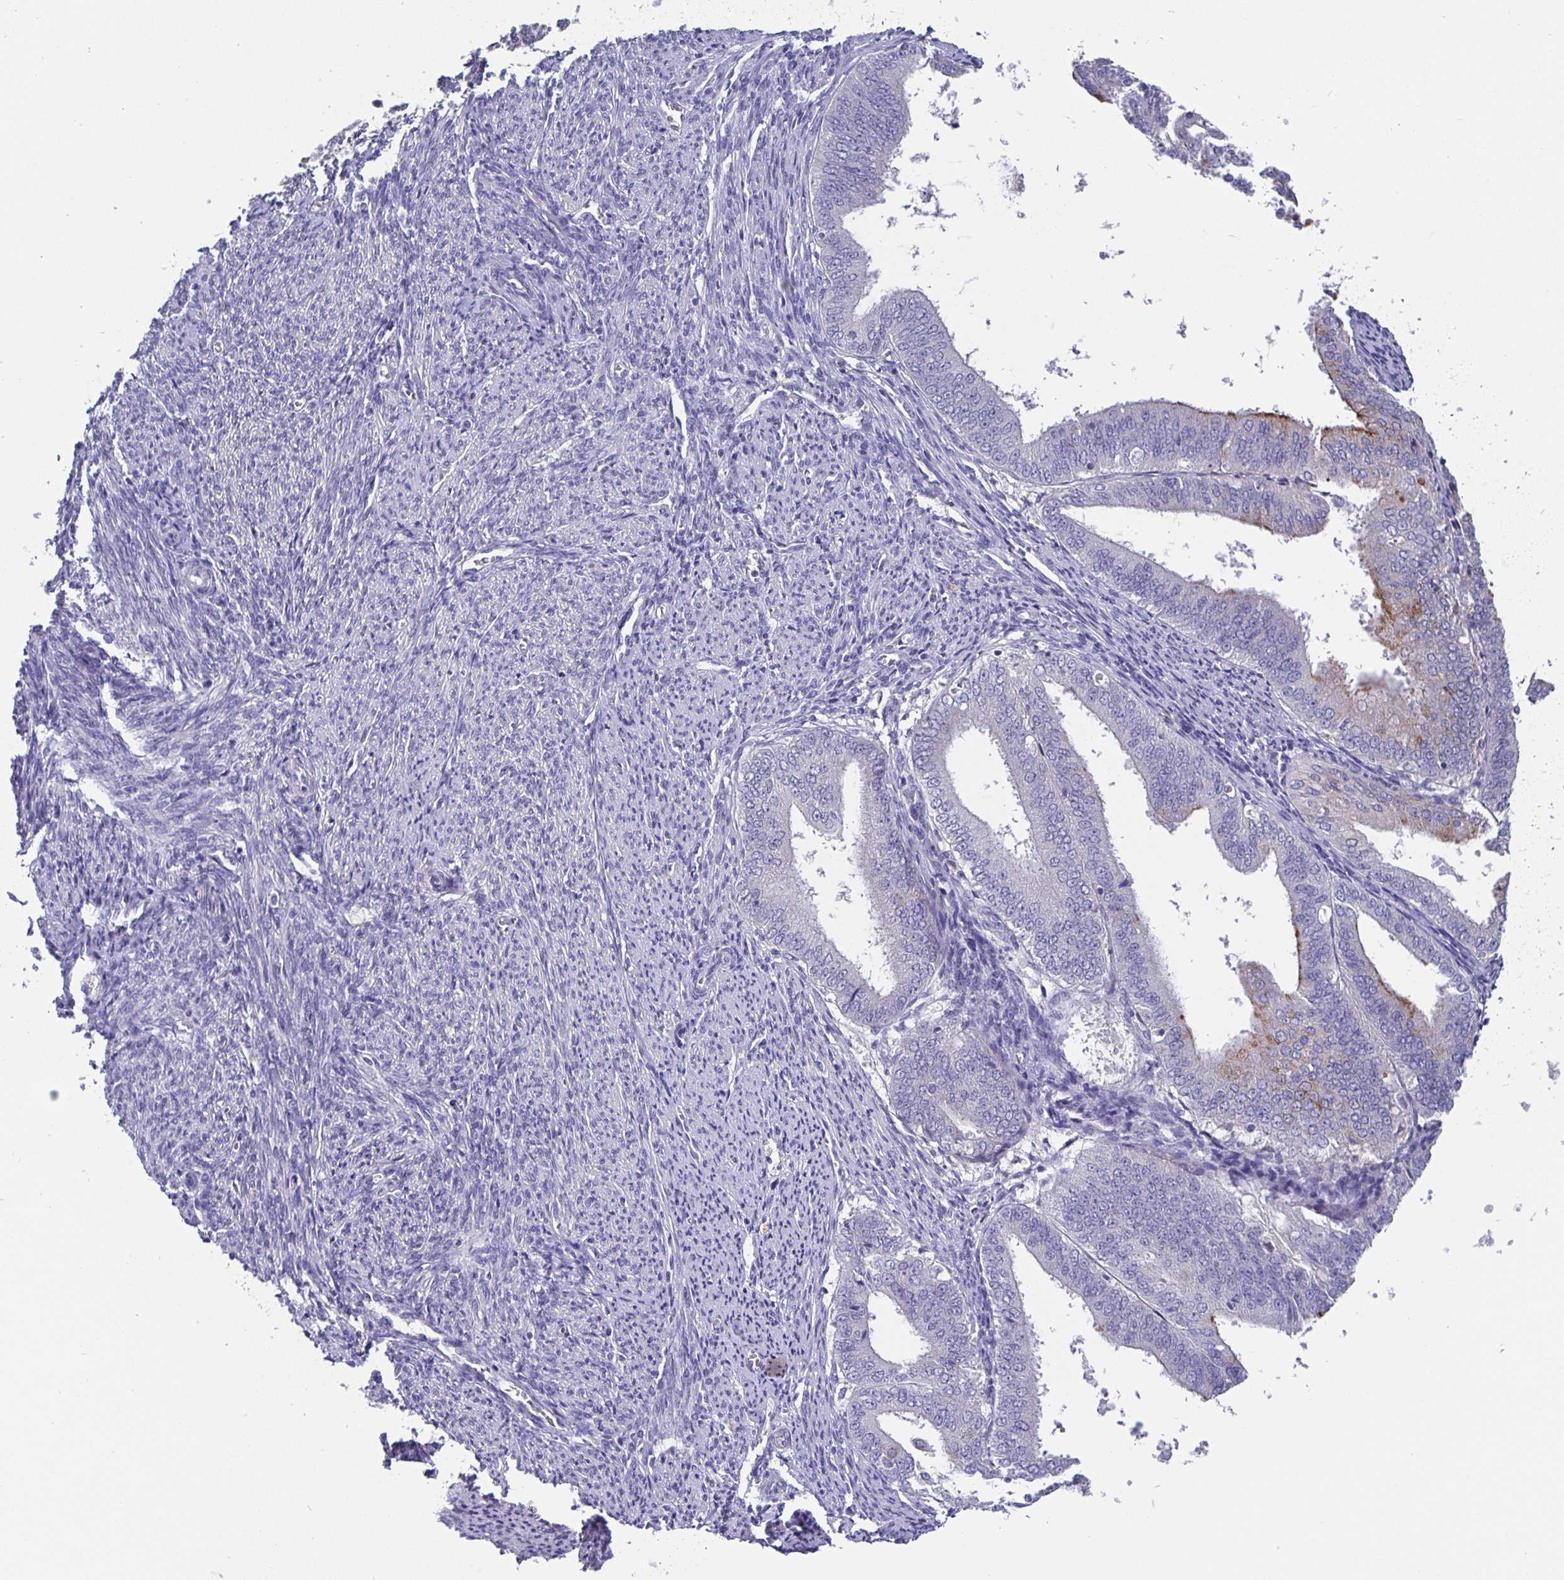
{"staining": {"intensity": "moderate", "quantity": "<25%", "location": "cytoplasmic/membranous"}, "tissue": "endometrial cancer", "cell_type": "Tumor cells", "image_type": "cancer", "snomed": [{"axis": "morphology", "description": "Adenocarcinoma, NOS"}, {"axis": "topography", "description": "Endometrium"}], "caption": "Immunohistochemical staining of endometrial adenocarcinoma displays low levels of moderate cytoplasmic/membranous protein staining in about <25% of tumor cells. The staining is performed using DAB (3,3'-diaminobenzidine) brown chromogen to label protein expression. The nuclei are counter-stained blue using hematoxylin.", "gene": "GDF15", "patient": {"sex": "female", "age": 63}}